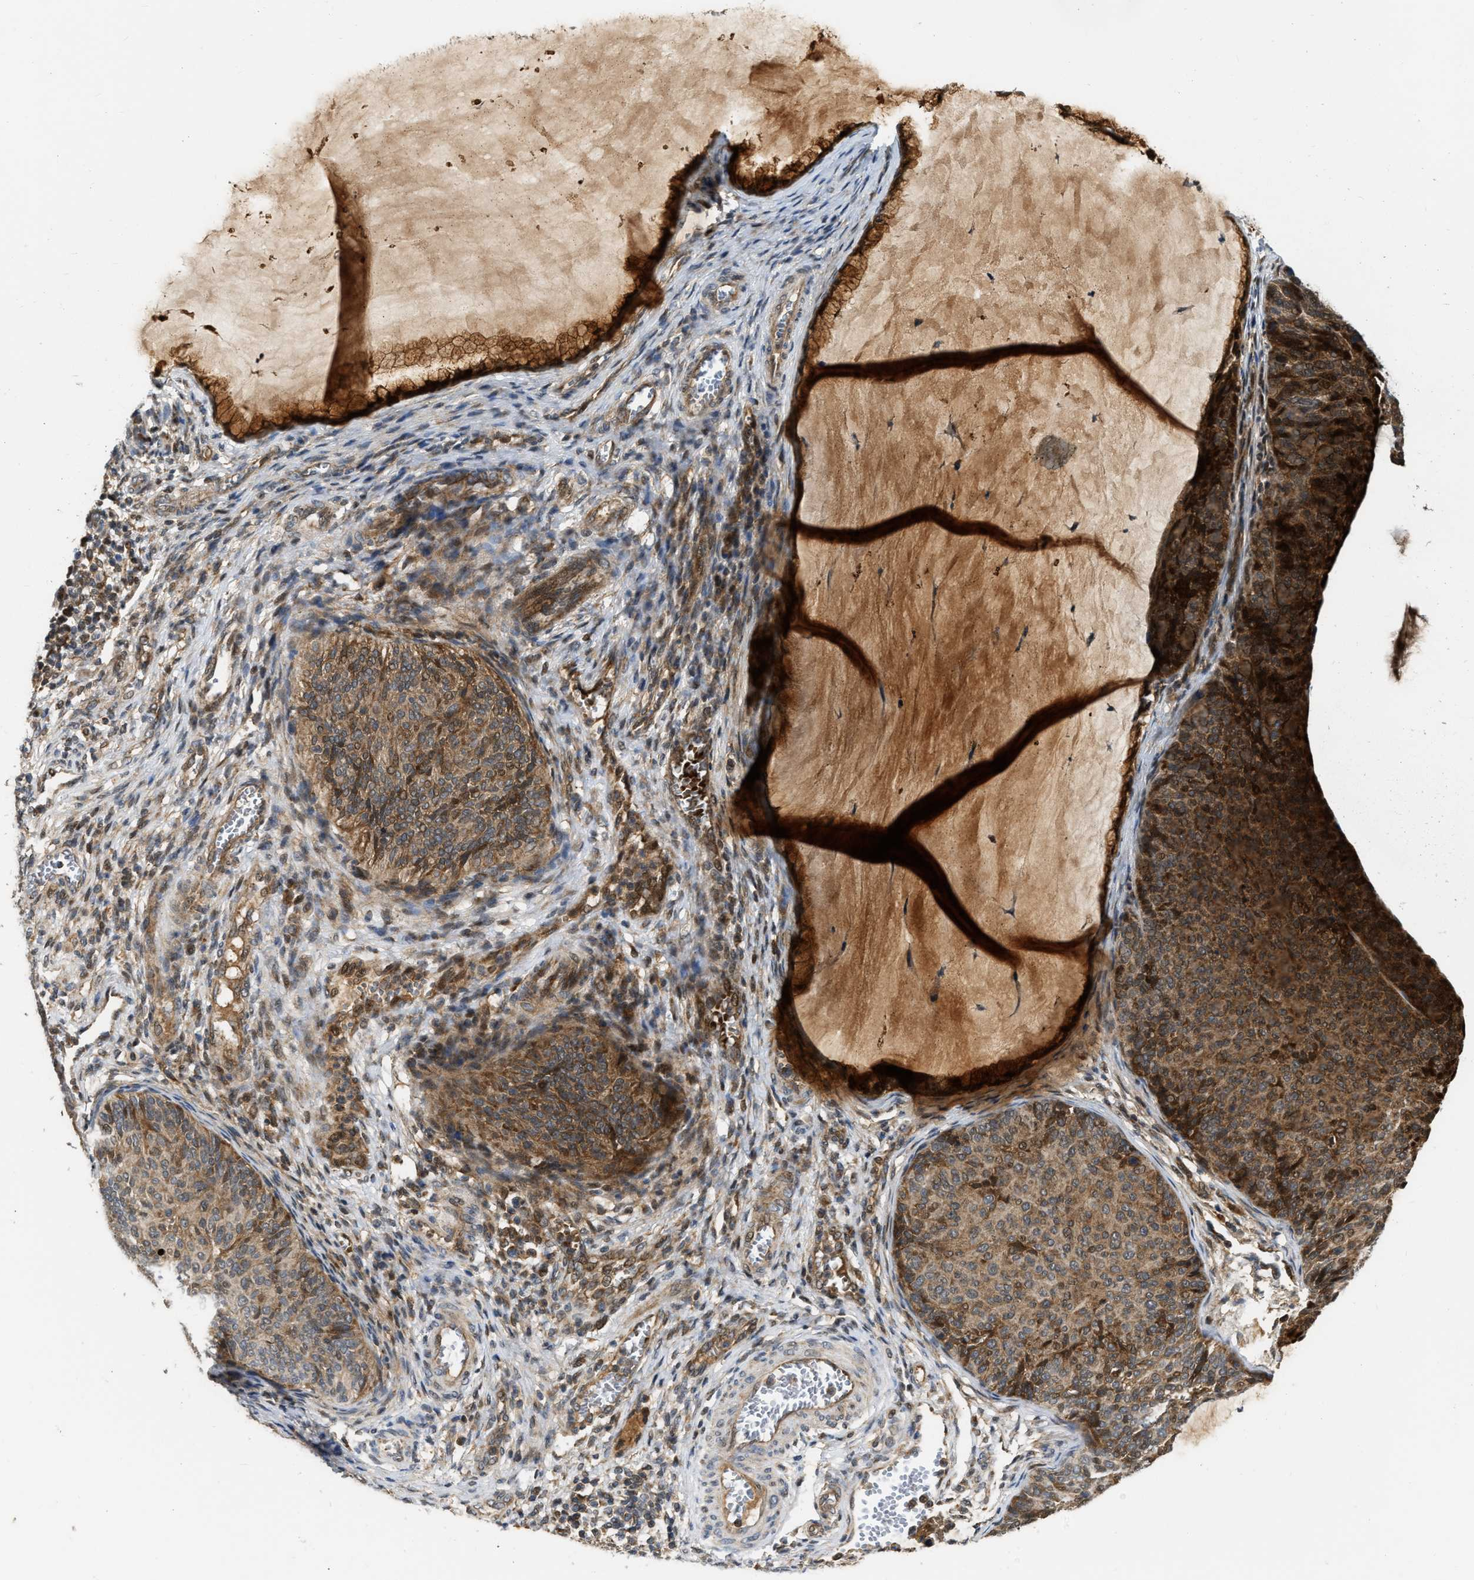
{"staining": {"intensity": "moderate", "quantity": ">75%", "location": "cytoplasmic/membranous"}, "tissue": "cervical cancer", "cell_type": "Tumor cells", "image_type": "cancer", "snomed": [{"axis": "morphology", "description": "Squamous cell carcinoma, NOS"}, {"axis": "topography", "description": "Cervix"}], "caption": "Tumor cells exhibit medium levels of moderate cytoplasmic/membranous expression in approximately >75% of cells in human cervical squamous cell carcinoma.", "gene": "EXTL2", "patient": {"sex": "female", "age": 36}}